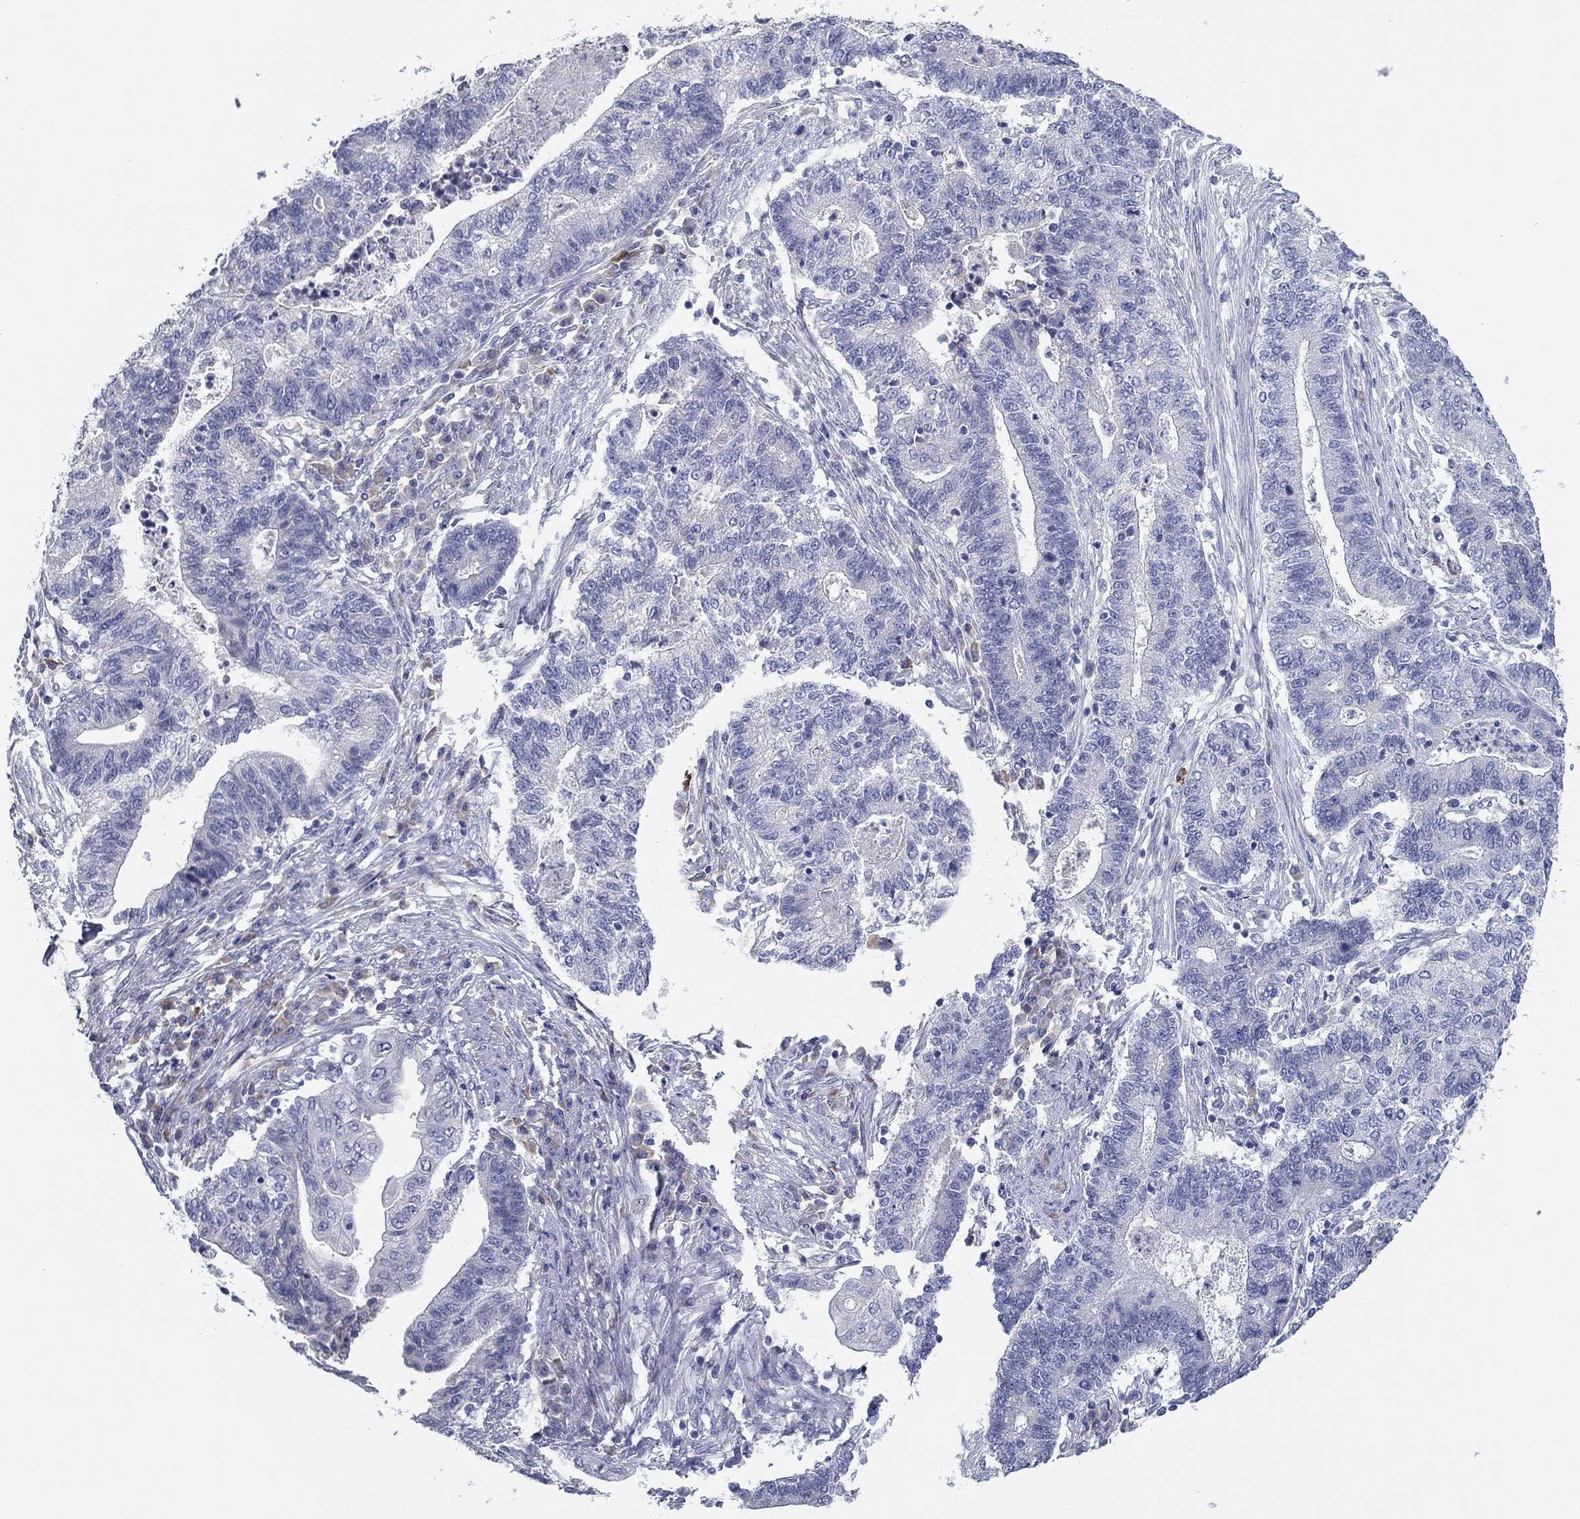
{"staining": {"intensity": "negative", "quantity": "none", "location": "none"}, "tissue": "endometrial cancer", "cell_type": "Tumor cells", "image_type": "cancer", "snomed": [{"axis": "morphology", "description": "Adenocarcinoma, NOS"}, {"axis": "topography", "description": "Uterus"}, {"axis": "topography", "description": "Endometrium"}], "caption": "Immunohistochemical staining of human endometrial cancer exhibits no significant staining in tumor cells. (DAB (3,3'-diaminobenzidine) IHC, high magnification).", "gene": "GRK7", "patient": {"sex": "female", "age": 54}}